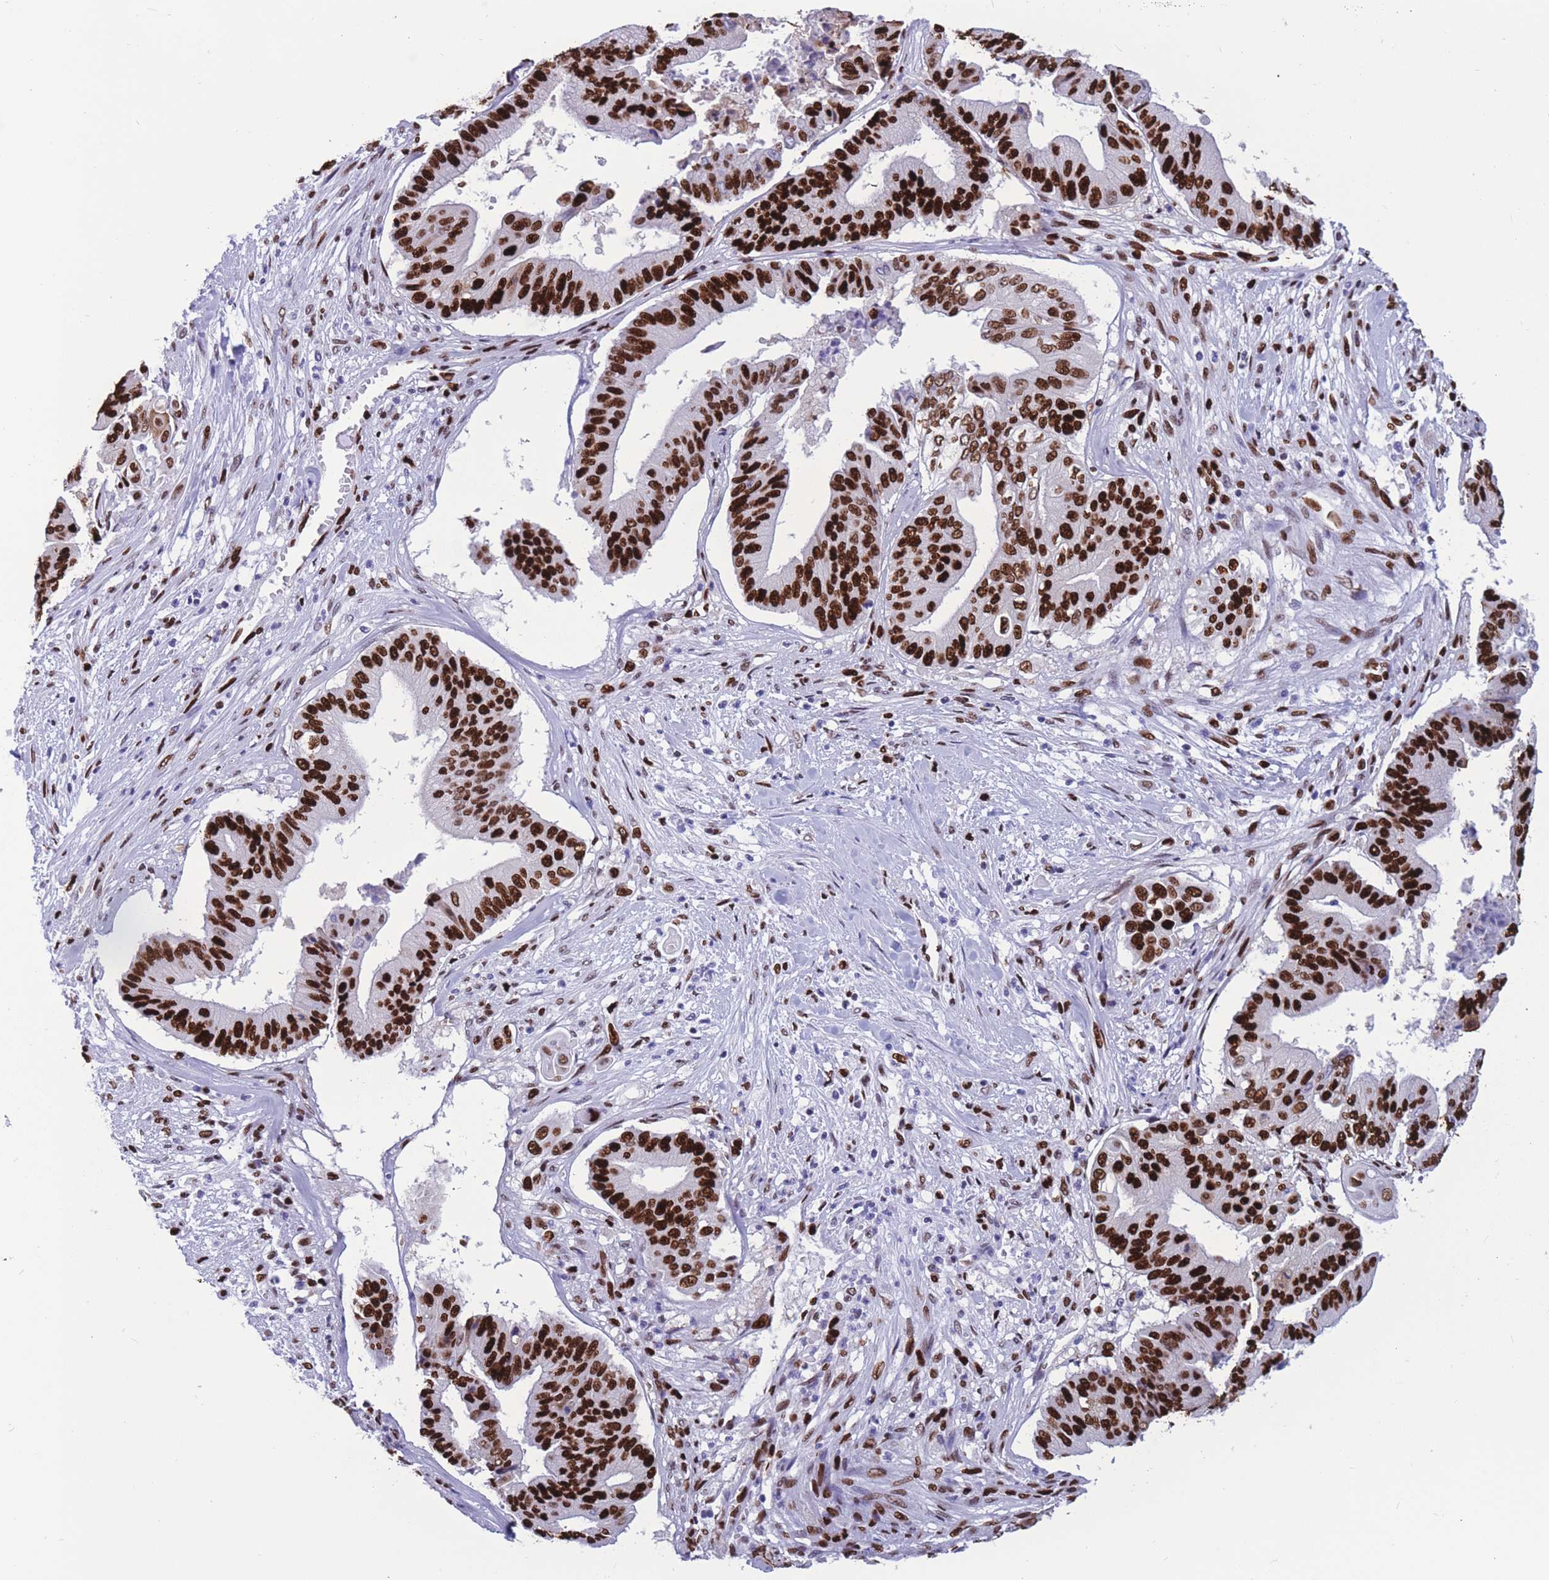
{"staining": {"intensity": "strong", "quantity": ">75%", "location": "nuclear"}, "tissue": "pancreatic cancer", "cell_type": "Tumor cells", "image_type": "cancer", "snomed": [{"axis": "morphology", "description": "Adenocarcinoma, NOS"}, {"axis": "topography", "description": "Pancreas"}], "caption": "This photomicrograph demonstrates IHC staining of human pancreatic cancer, with high strong nuclear staining in approximately >75% of tumor cells.", "gene": "NASP", "patient": {"sex": "female", "age": 77}}